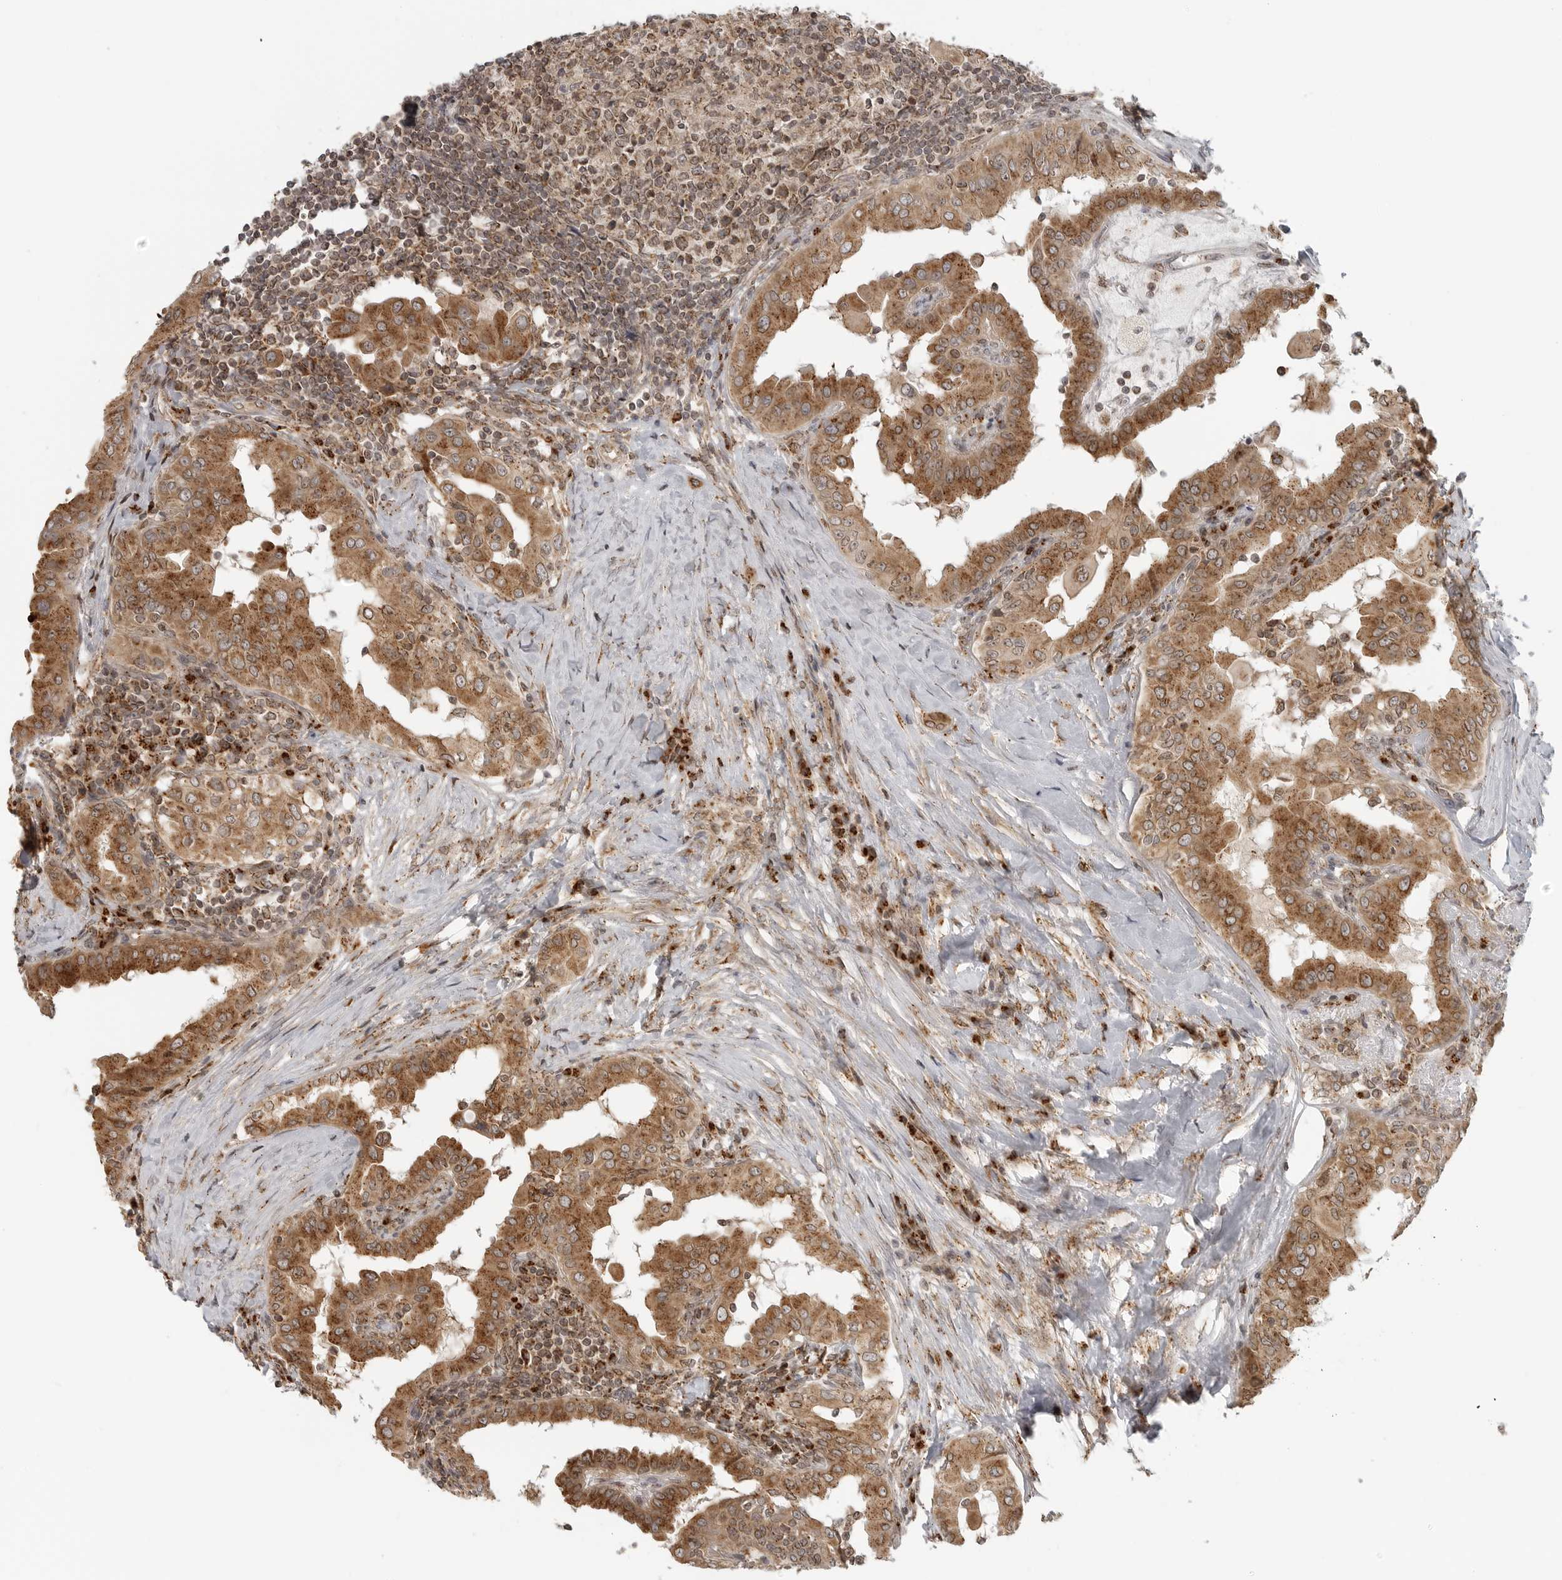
{"staining": {"intensity": "moderate", "quantity": ">75%", "location": "cytoplasmic/membranous"}, "tissue": "thyroid cancer", "cell_type": "Tumor cells", "image_type": "cancer", "snomed": [{"axis": "morphology", "description": "Papillary adenocarcinoma, NOS"}, {"axis": "topography", "description": "Thyroid gland"}], "caption": "This histopathology image reveals immunohistochemistry staining of human thyroid cancer, with medium moderate cytoplasmic/membranous positivity in approximately >75% of tumor cells.", "gene": "COPA", "patient": {"sex": "male", "age": 33}}